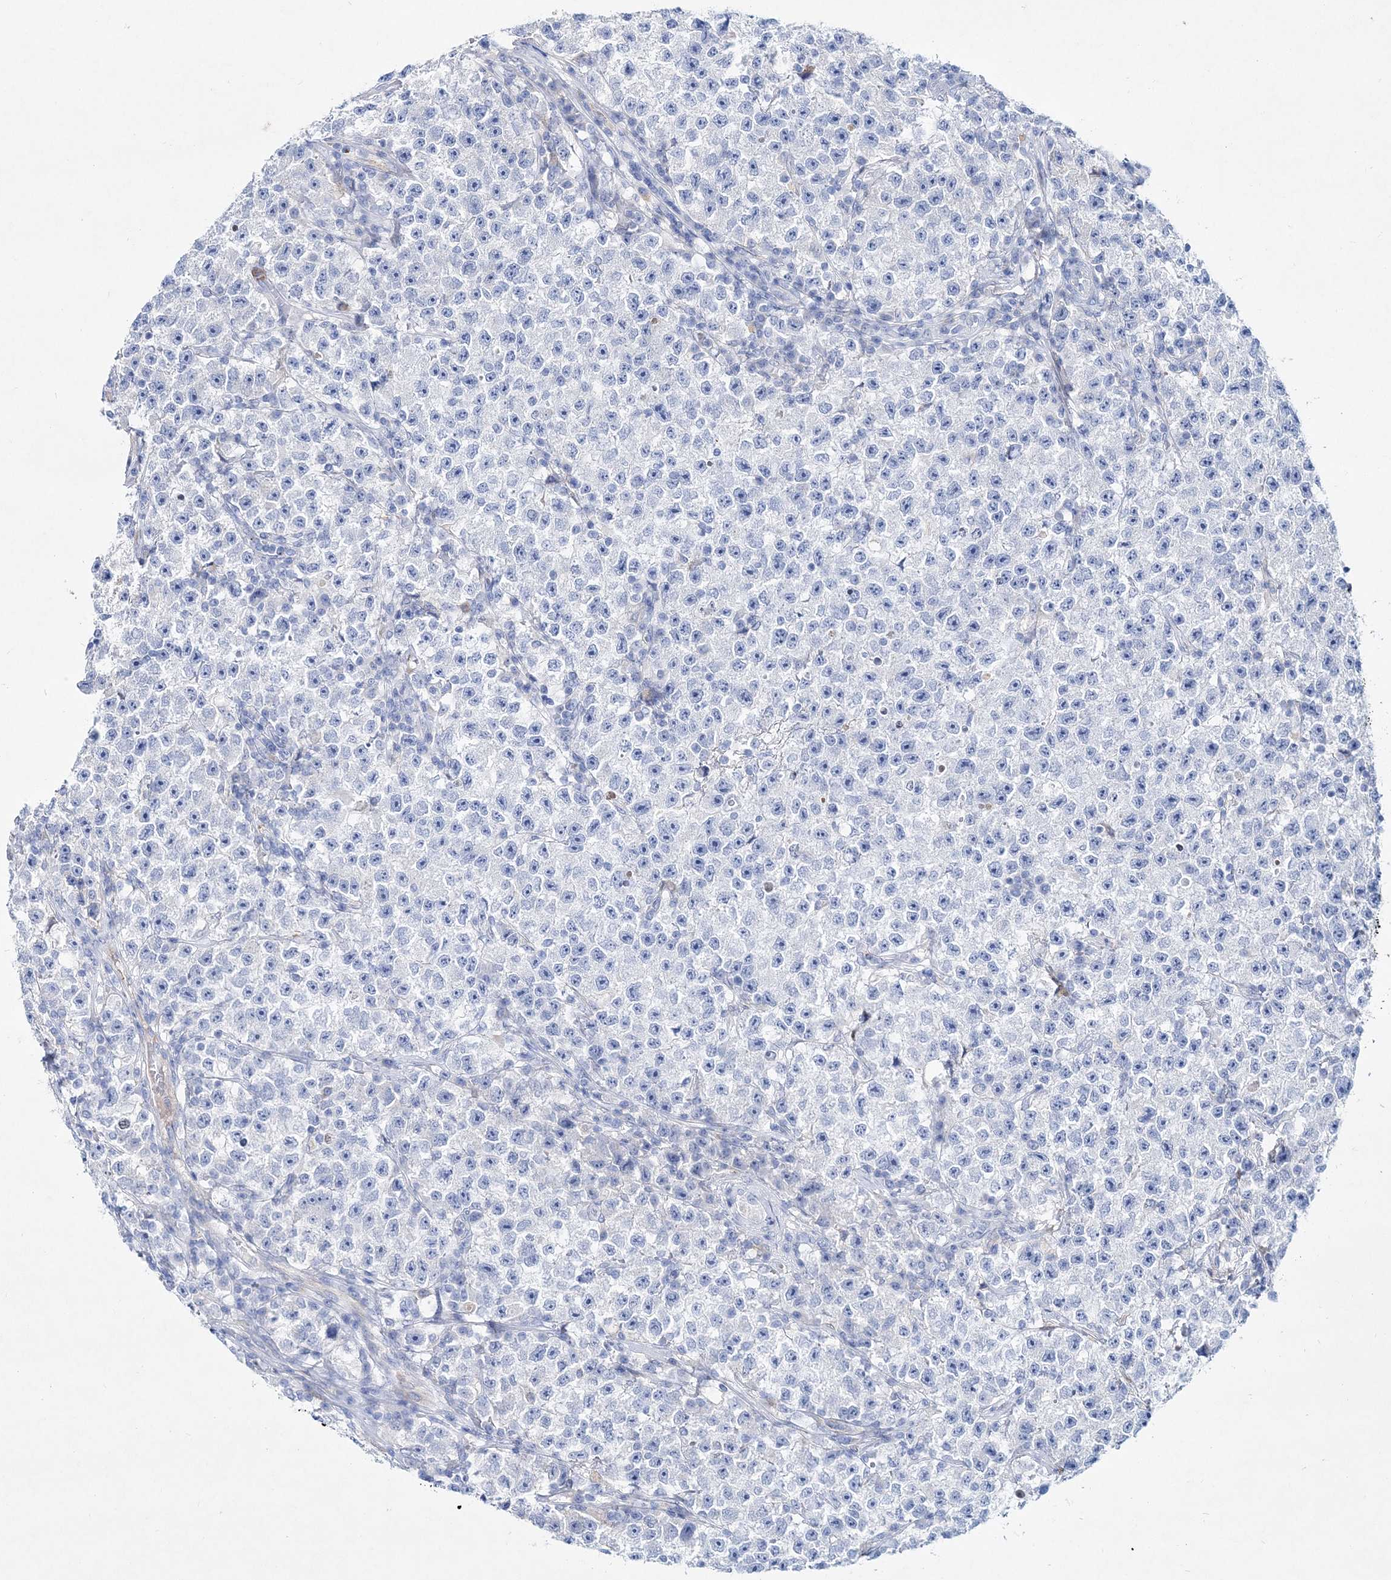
{"staining": {"intensity": "negative", "quantity": "none", "location": "none"}, "tissue": "testis cancer", "cell_type": "Tumor cells", "image_type": "cancer", "snomed": [{"axis": "morphology", "description": "Seminoma, NOS"}, {"axis": "topography", "description": "Testis"}], "caption": "Tumor cells show no significant positivity in testis cancer (seminoma). (Stains: DAB immunohistochemistry with hematoxylin counter stain, Microscopy: brightfield microscopy at high magnification).", "gene": "SPINK7", "patient": {"sex": "male", "age": 22}}